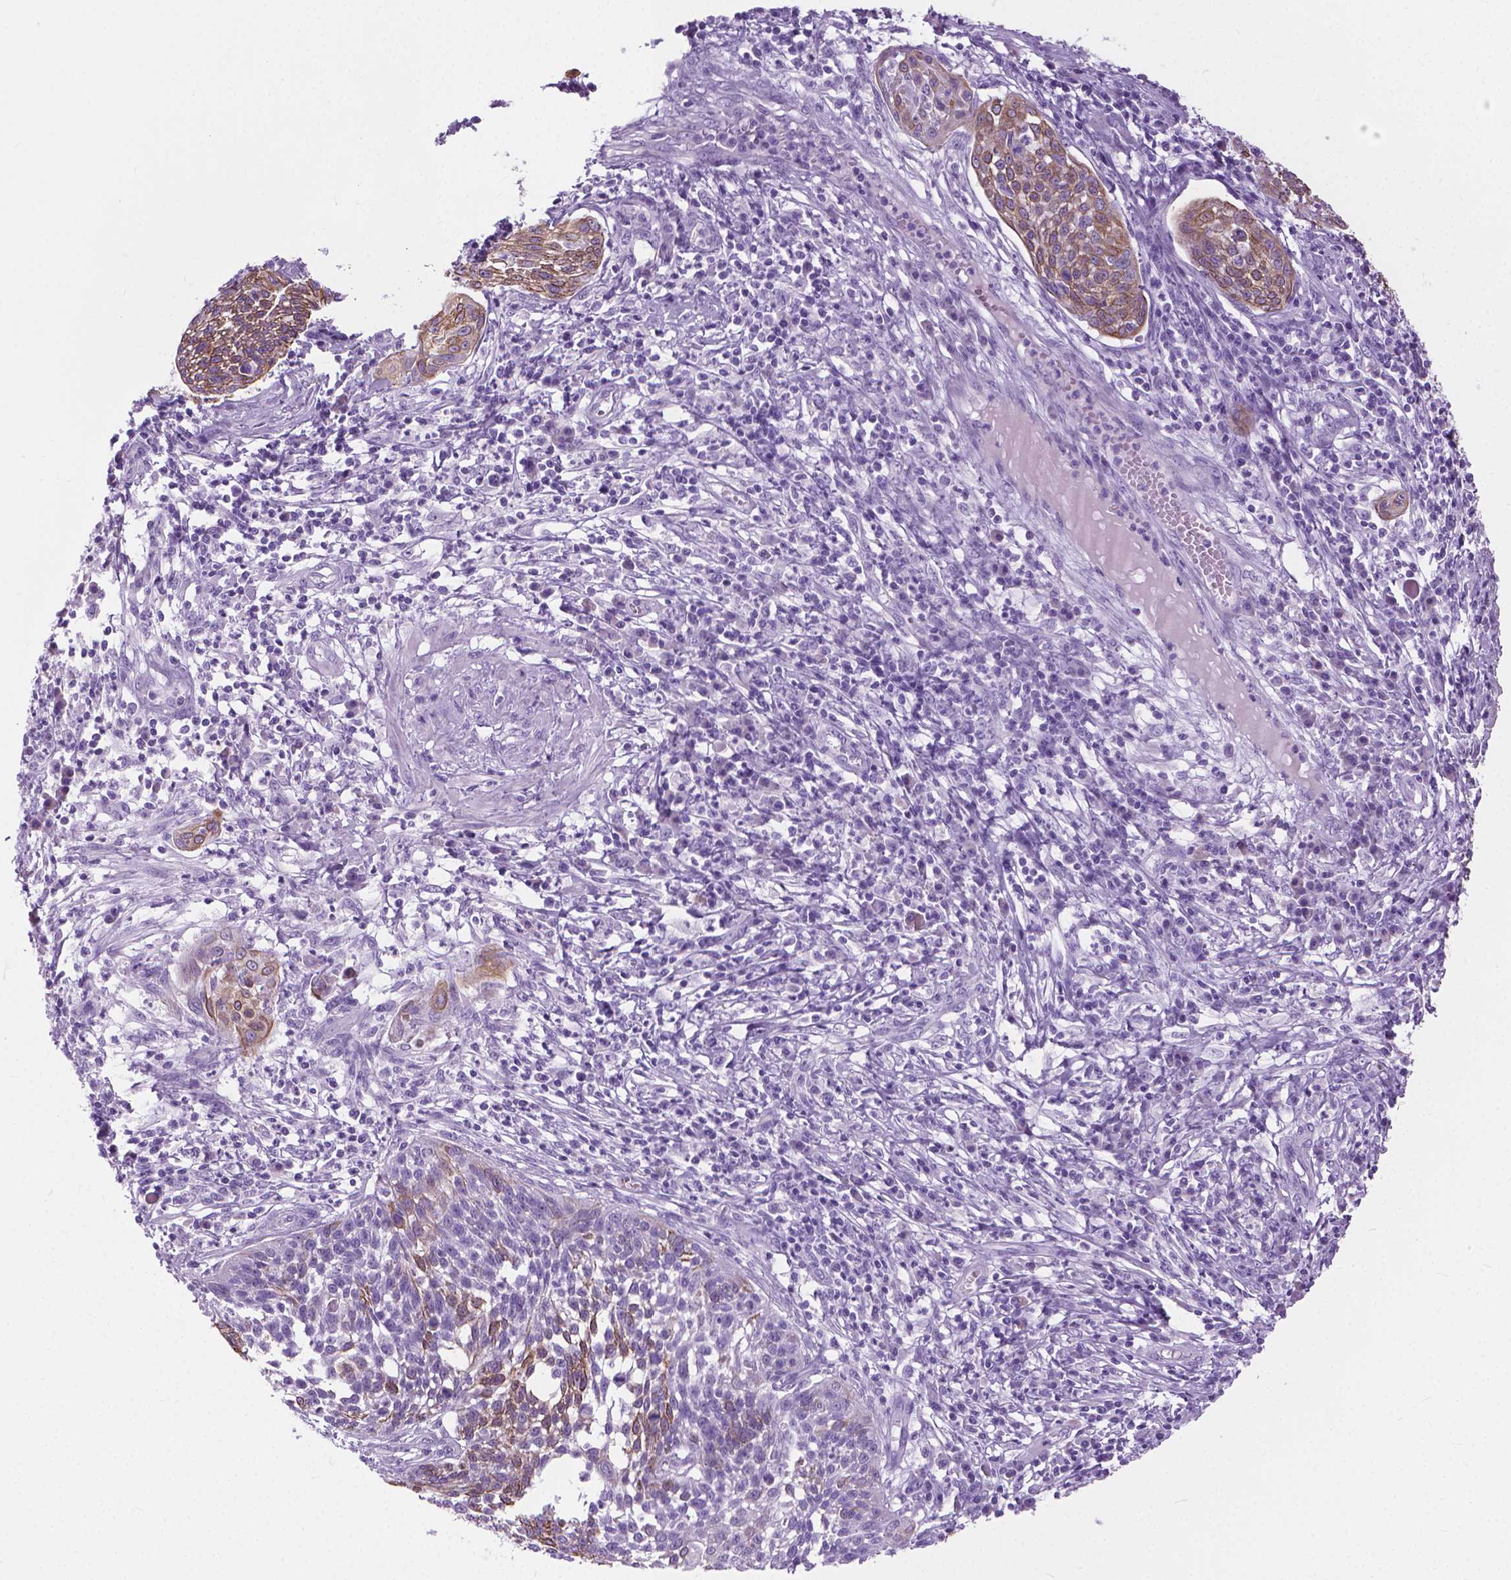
{"staining": {"intensity": "moderate", "quantity": "25%-75%", "location": "cytoplasmic/membranous"}, "tissue": "cervical cancer", "cell_type": "Tumor cells", "image_type": "cancer", "snomed": [{"axis": "morphology", "description": "Squamous cell carcinoma, NOS"}, {"axis": "topography", "description": "Cervix"}], "caption": "DAB (3,3'-diaminobenzidine) immunohistochemical staining of human cervical cancer demonstrates moderate cytoplasmic/membranous protein positivity in about 25%-75% of tumor cells. (Brightfield microscopy of DAB IHC at high magnification).", "gene": "HTR2B", "patient": {"sex": "female", "age": 34}}